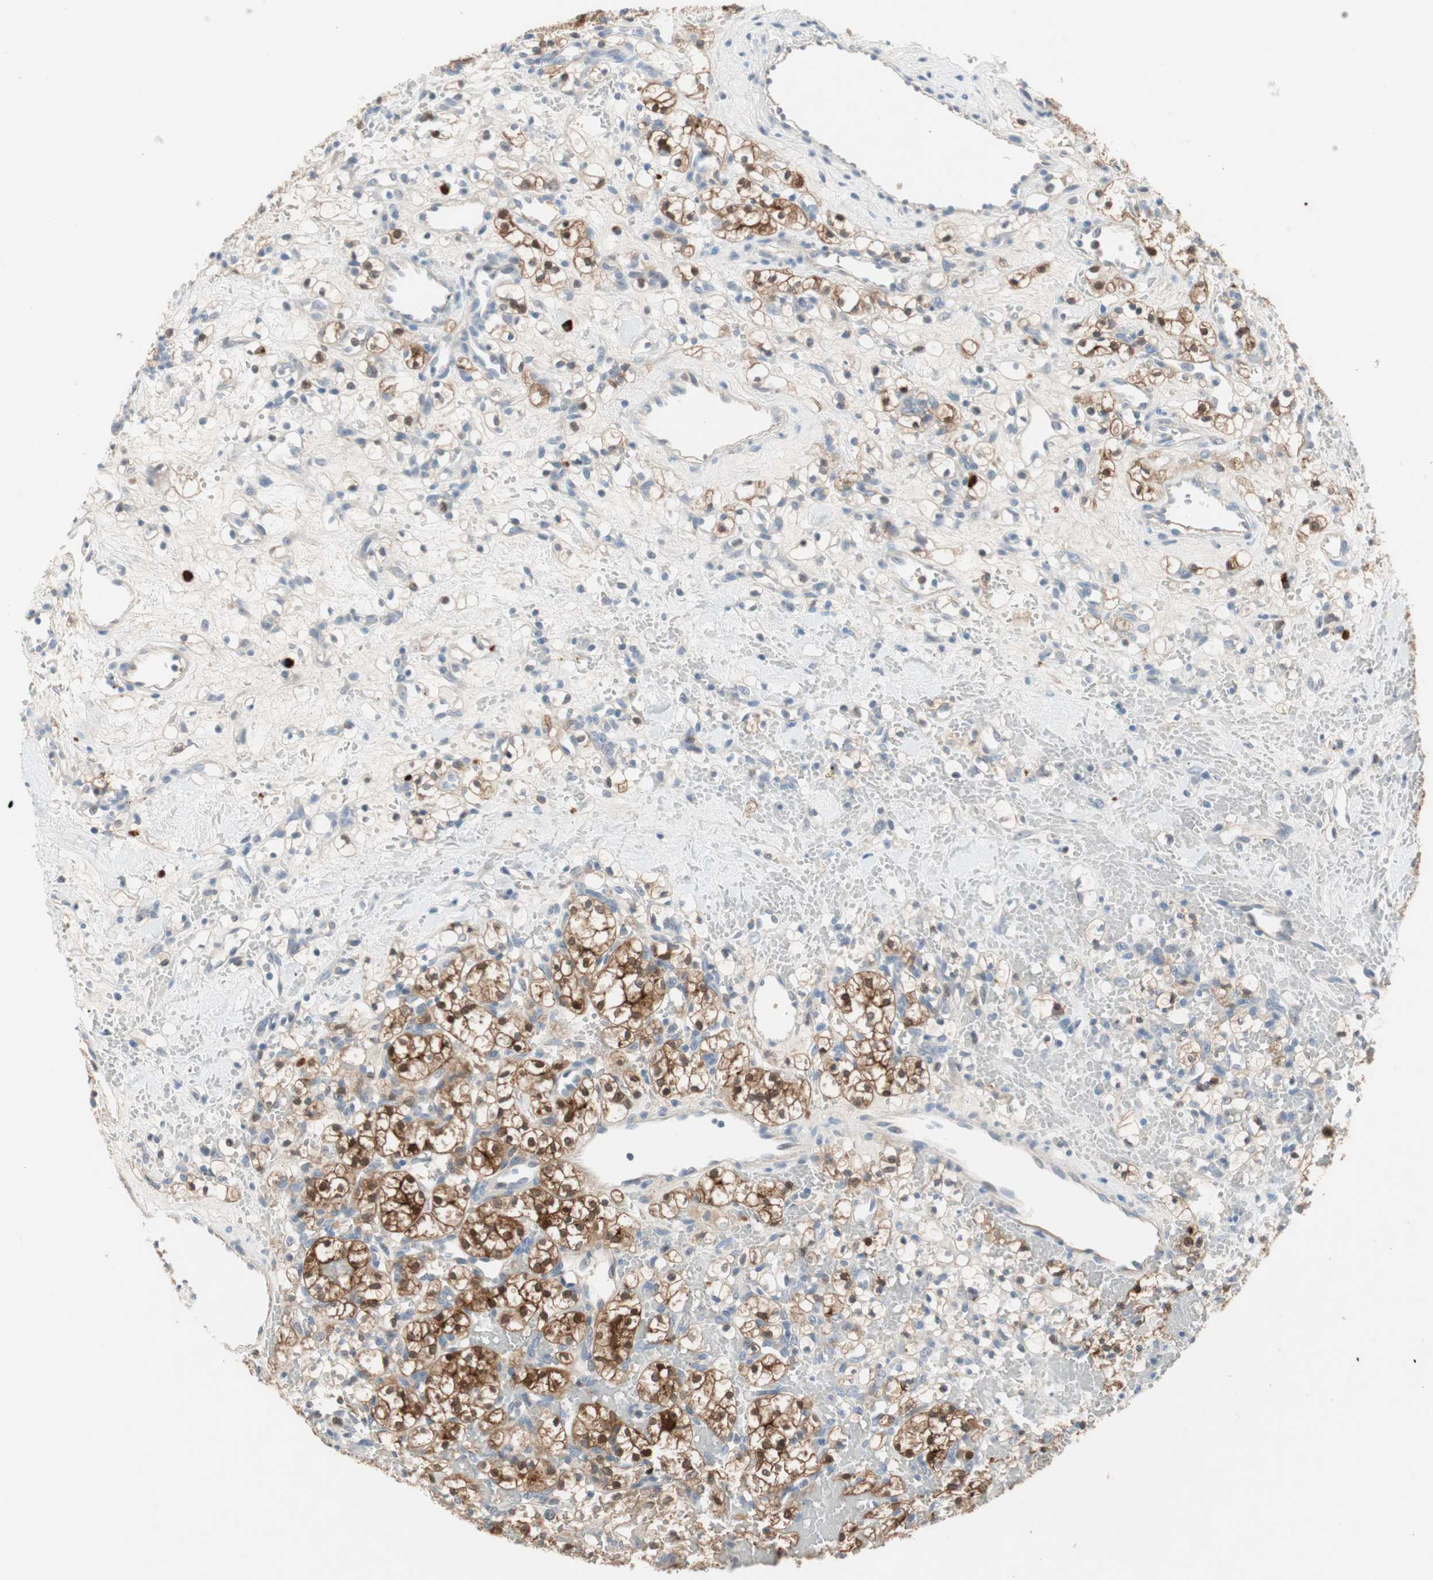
{"staining": {"intensity": "moderate", "quantity": "25%-75%", "location": "cytoplasmic/membranous,nuclear"}, "tissue": "renal cancer", "cell_type": "Tumor cells", "image_type": "cancer", "snomed": [{"axis": "morphology", "description": "Adenocarcinoma, NOS"}, {"axis": "topography", "description": "Kidney"}], "caption": "This micrograph exhibits renal cancer (adenocarcinoma) stained with IHC to label a protein in brown. The cytoplasmic/membranous and nuclear of tumor cells show moderate positivity for the protein. Nuclei are counter-stained blue.", "gene": "PDZK1", "patient": {"sex": "female", "age": 60}}